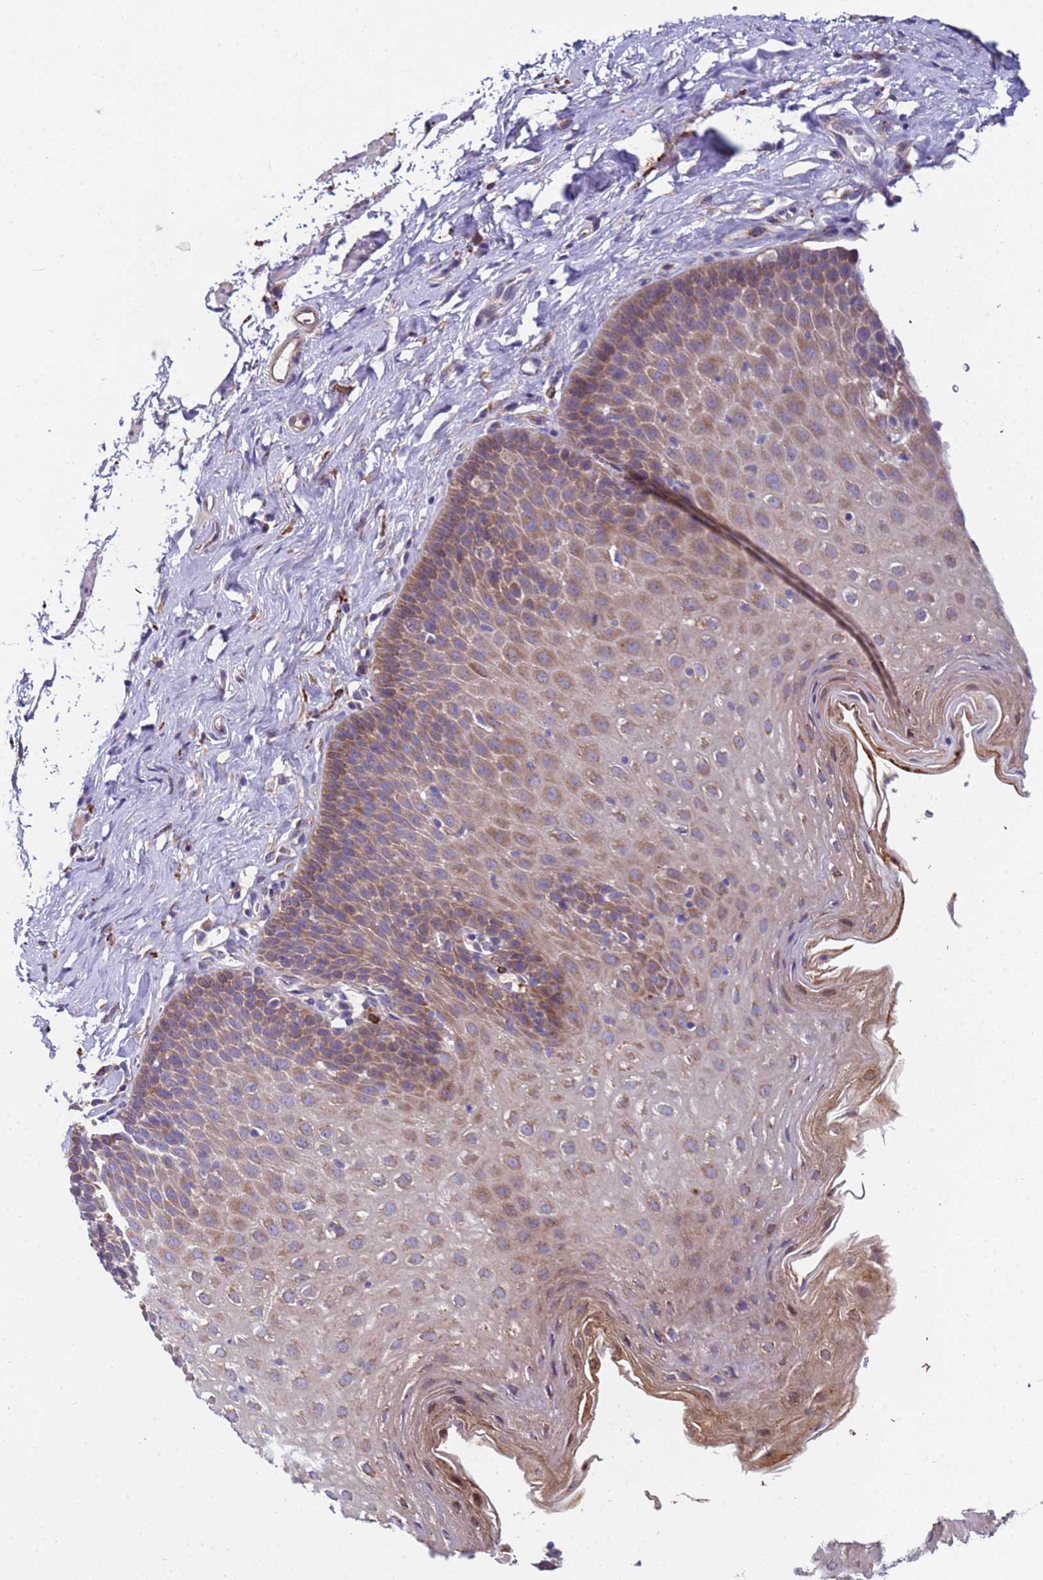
{"staining": {"intensity": "moderate", "quantity": ">75%", "location": "cytoplasmic/membranous"}, "tissue": "esophagus", "cell_type": "Squamous epithelial cells", "image_type": "normal", "snomed": [{"axis": "morphology", "description": "Normal tissue, NOS"}, {"axis": "topography", "description": "Esophagus"}], "caption": "A medium amount of moderate cytoplasmic/membranous positivity is seen in about >75% of squamous epithelial cells in benign esophagus.", "gene": "PAQR7", "patient": {"sex": "female", "age": 61}}